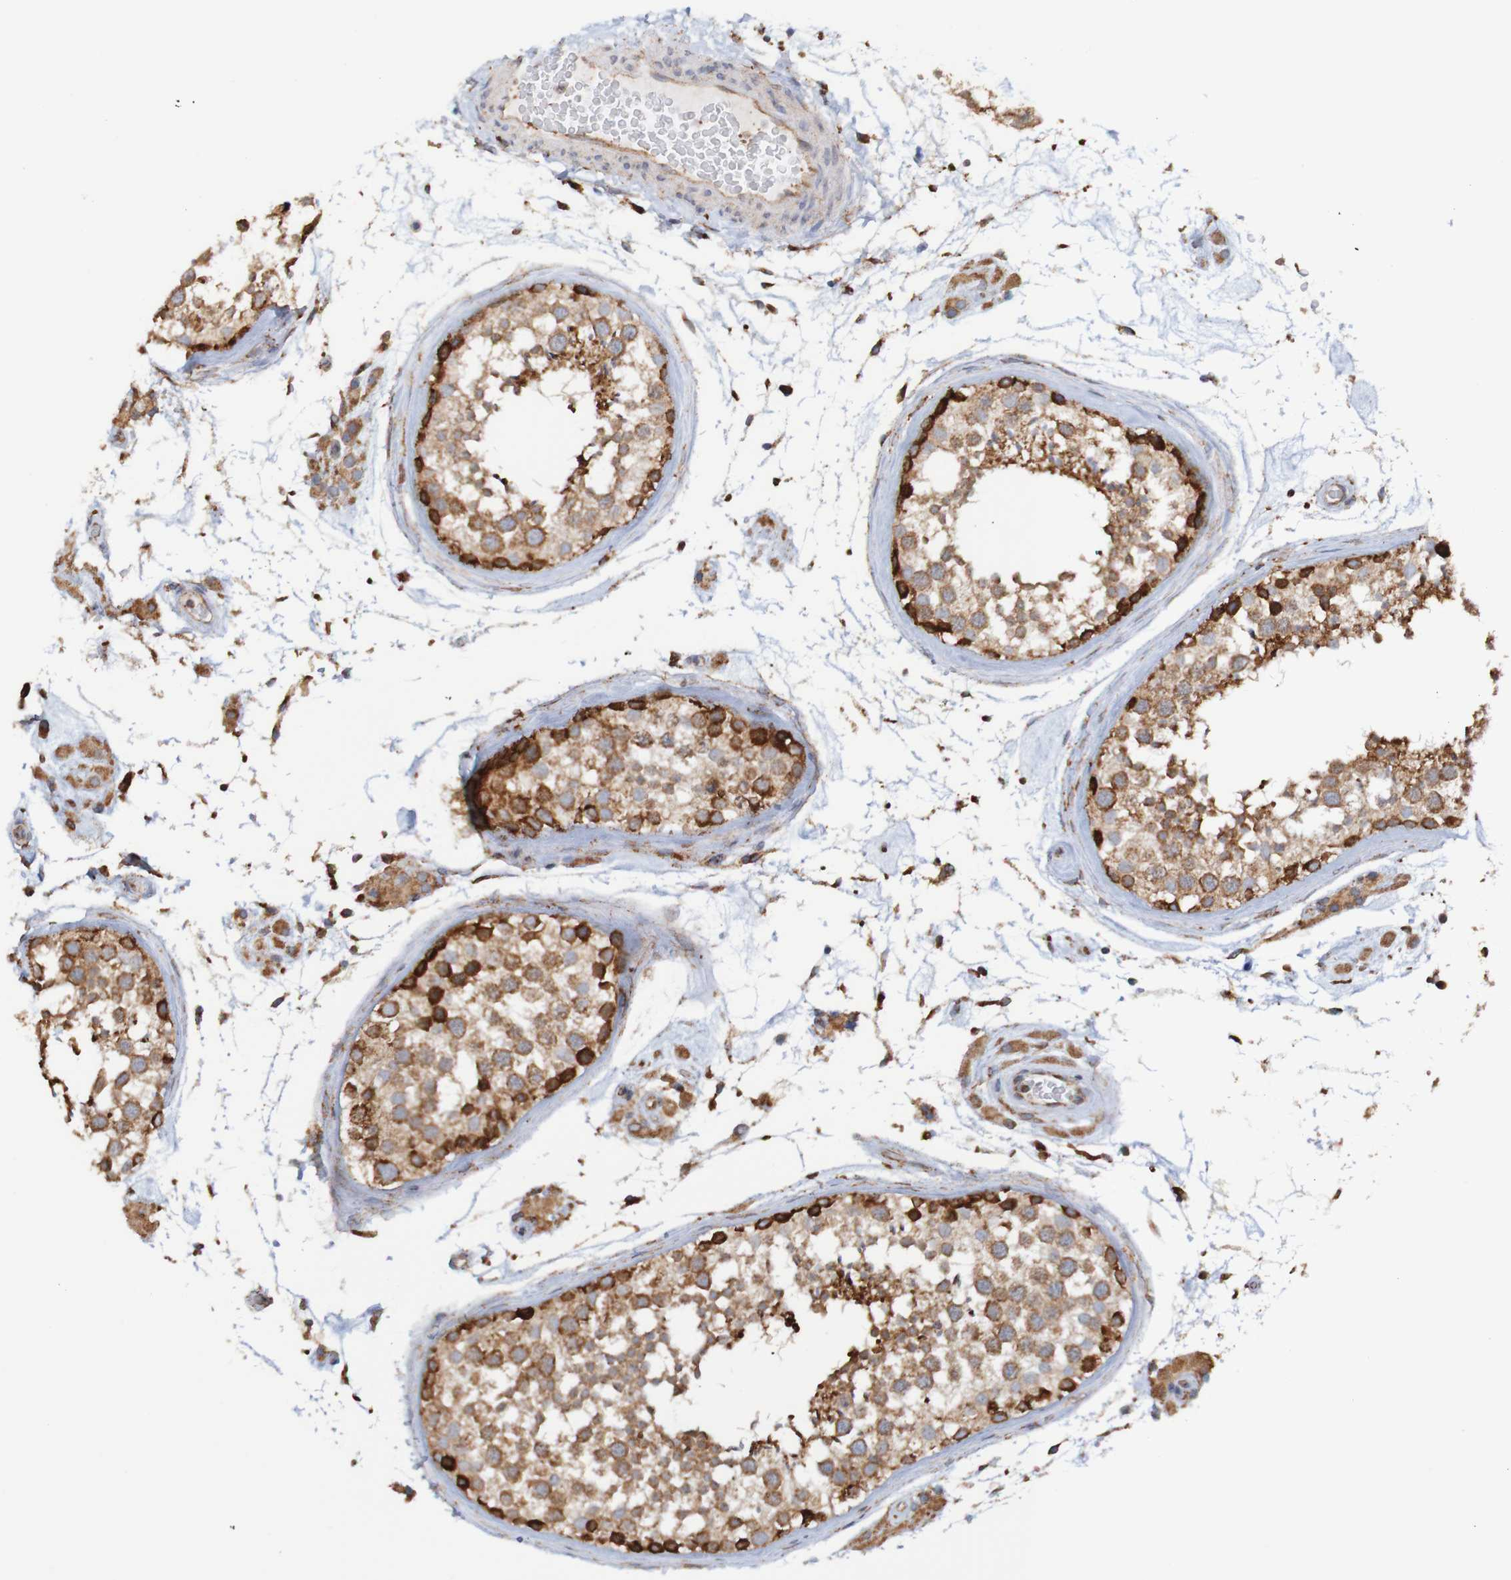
{"staining": {"intensity": "strong", "quantity": "<25%", "location": "cytoplasmic/membranous"}, "tissue": "testis", "cell_type": "Cells in seminiferous ducts", "image_type": "normal", "snomed": [{"axis": "morphology", "description": "Normal tissue, NOS"}, {"axis": "topography", "description": "Testis"}], "caption": "Testis stained for a protein displays strong cytoplasmic/membranous positivity in cells in seminiferous ducts. The staining was performed using DAB to visualize the protein expression in brown, while the nuclei were stained in blue with hematoxylin (Magnification: 20x).", "gene": "PDIA3", "patient": {"sex": "male", "age": 46}}